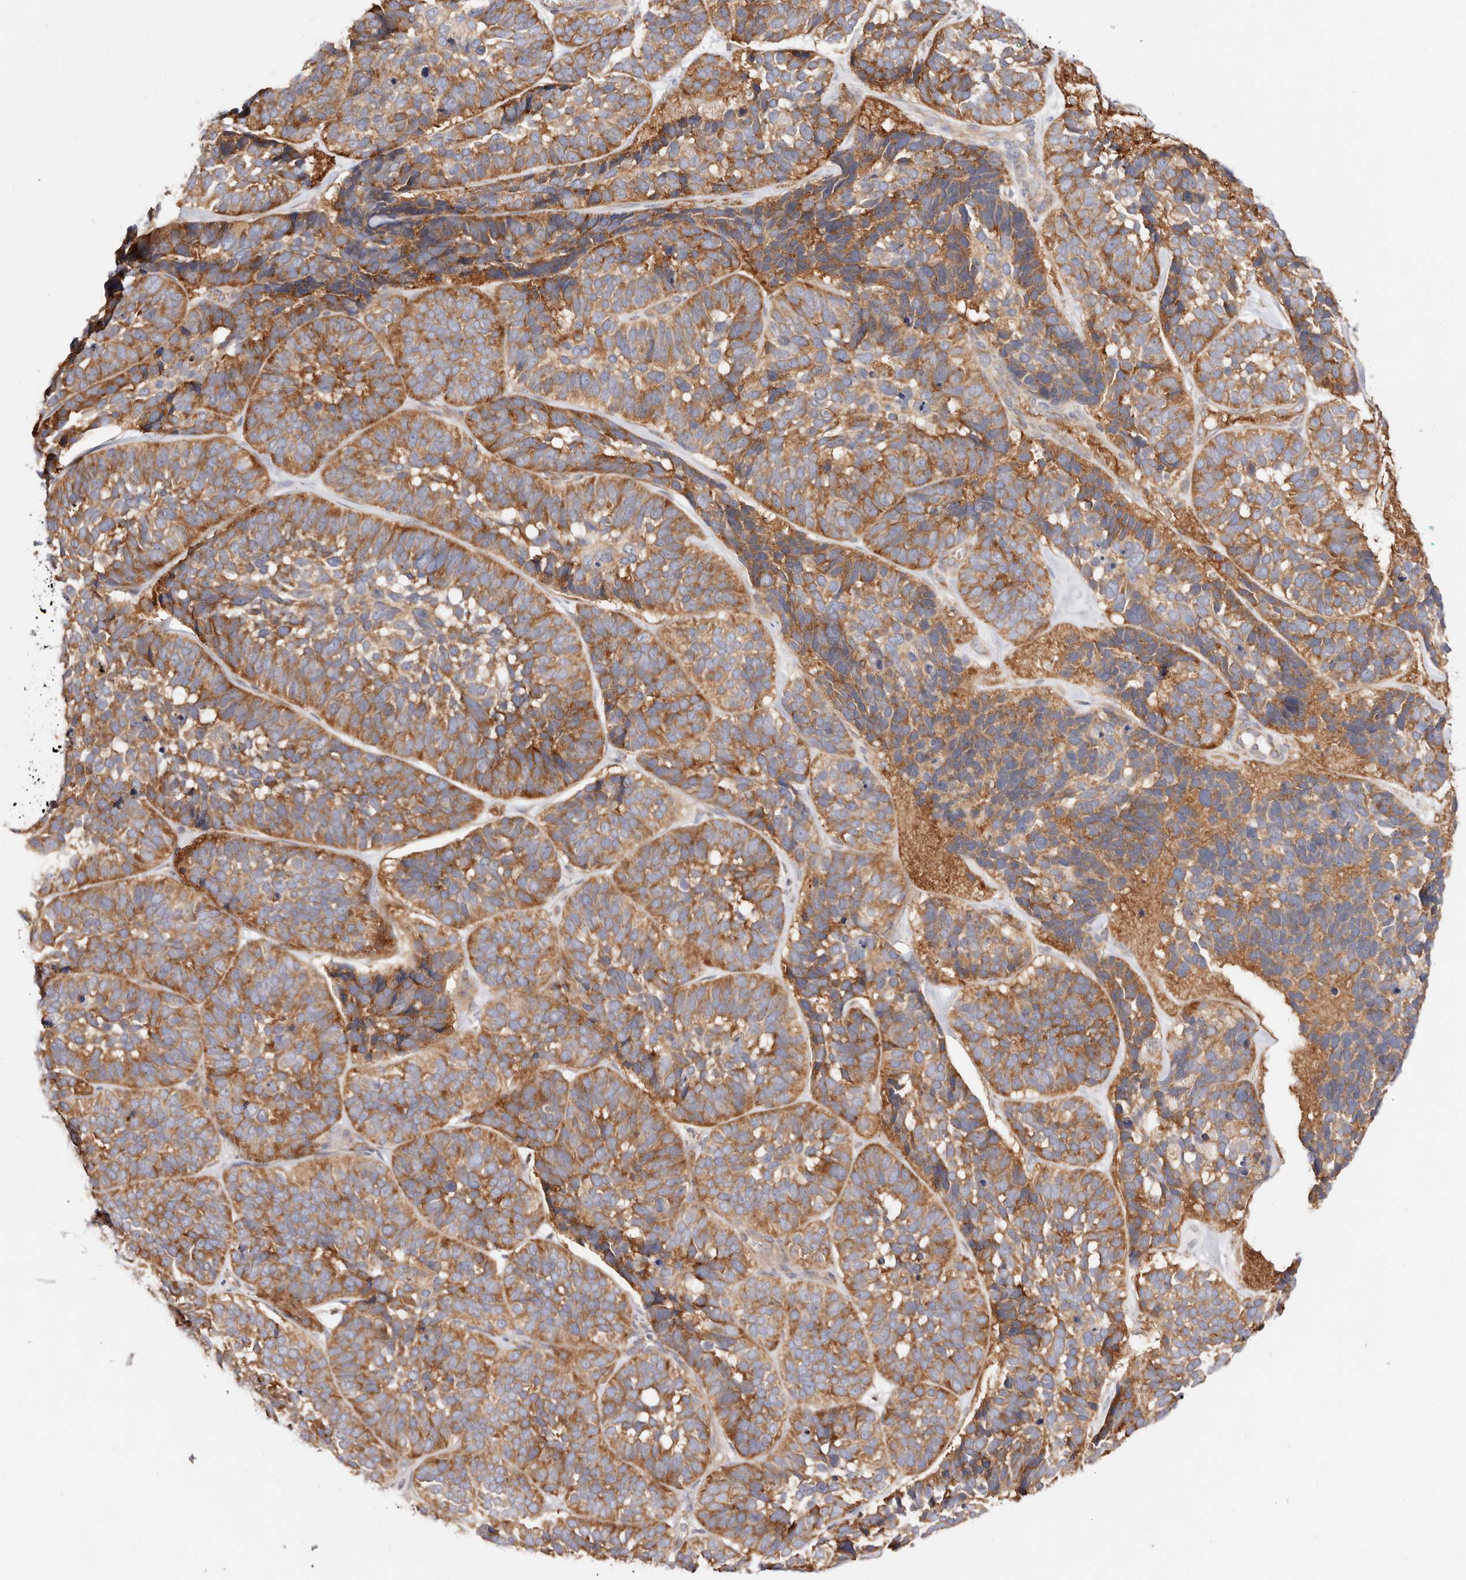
{"staining": {"intensity": "moderate", "quantity": ">75%", "location": "cytoplasmic/membranous"}, "tissue": "skin cancer", "cell_type": "Tumor cells", "image_type": "cancer", "snomed": [{"axis": "morphology", "description": "Basal cell carcinoma"}, {"axis": "topography", "description": "Skin"}], "caption": "Brown immunohistochemical staining in human skin cancer (basal cell carcinoma) shows moderate cytoplasmic/membranous positivity in approximately >75% of tumor cells. The staining is performed using DAB brown chromogen to label protein expression. The nuclei are counter-stained blue using hematoxylin.", "gene": "GNA13", "patient": {"sex": "male", "age": 62}}